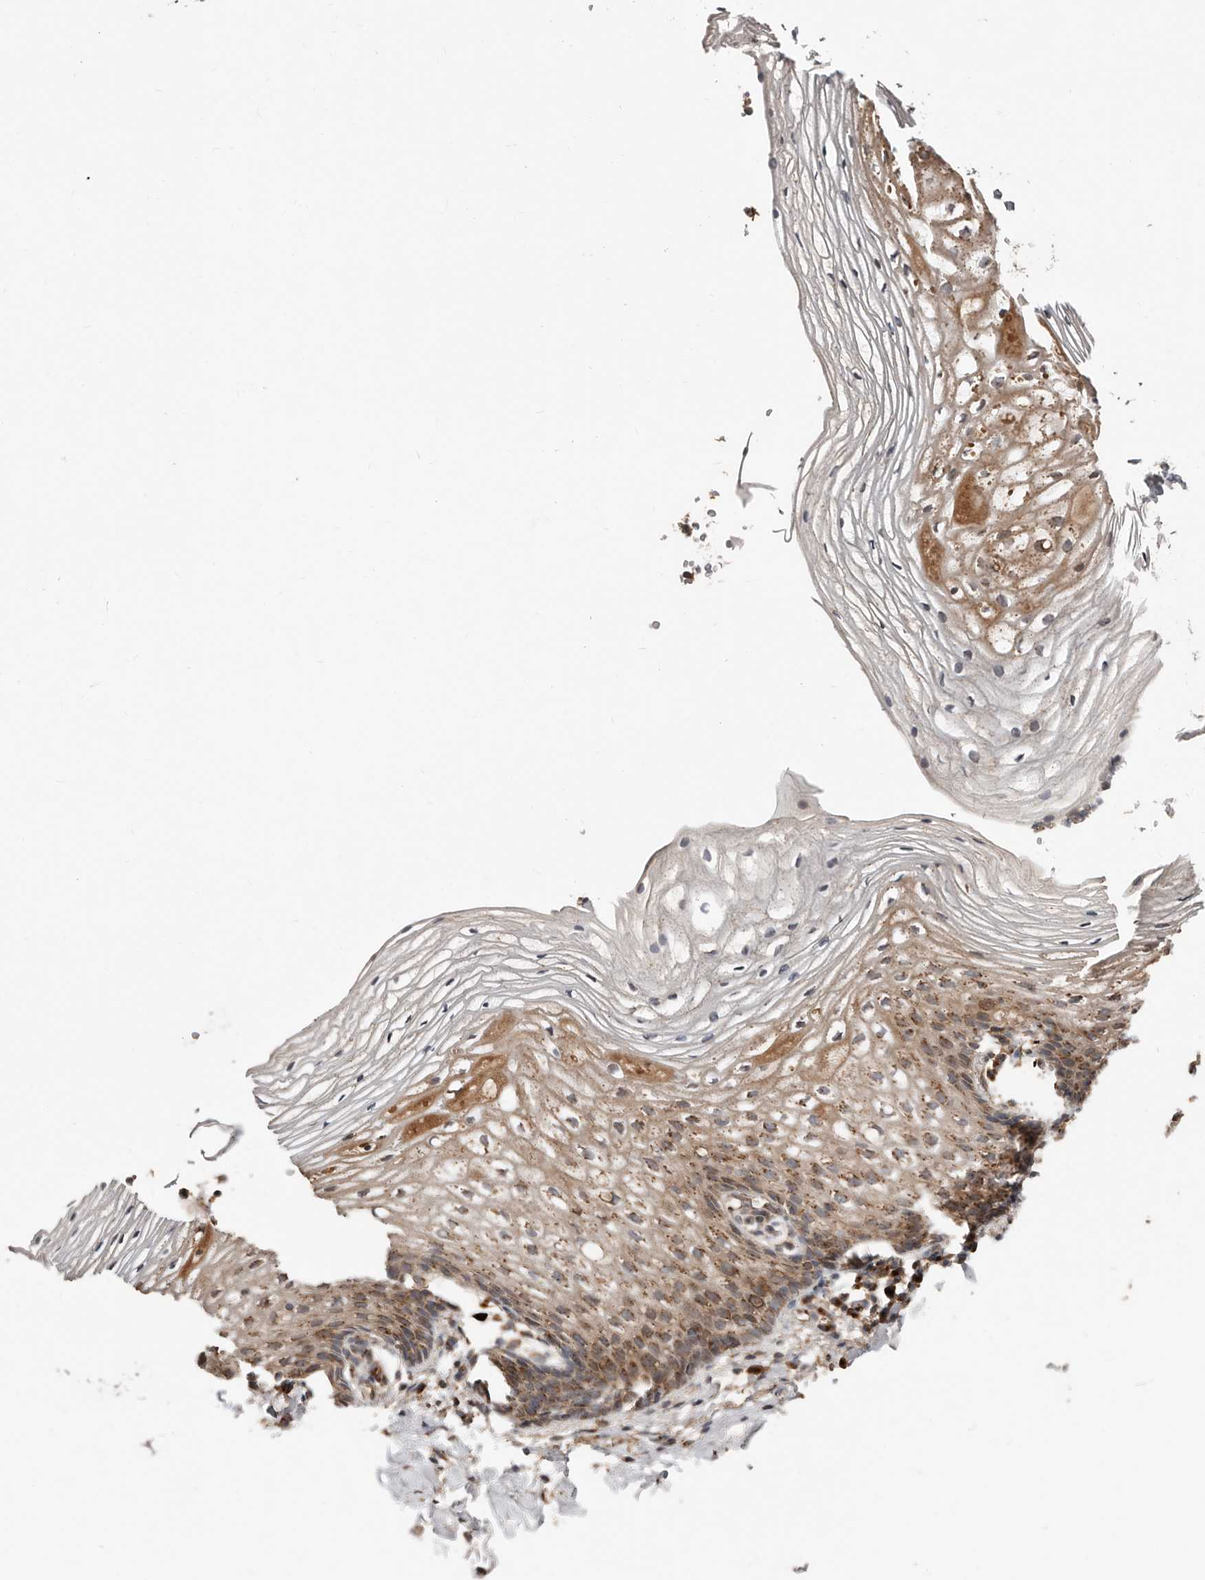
{"staining": {"intensity": "moderate", "quantity": ">75%", "location": "cytoplasmic/membranous"}, "tissue": "vagina", "cell_type": "Squamous epithelial cells", "image_type": "normal", "snomed": [{"axis": "morphology", "description": "Normal tissue, NOS"}, {"axis": "topography", "description": "Vagina"}], "caption": "Immunohistochemistry of benign vagina demonstrates medium levels of moderate cytoplasmic/membranous positivity in approximately >75% of squamous epithelial cells. The protein of interest is shown in brown color, while the nuclei are stained blue.", "gene": "COG1", "patient": {"sex": "female", "age": 60}}